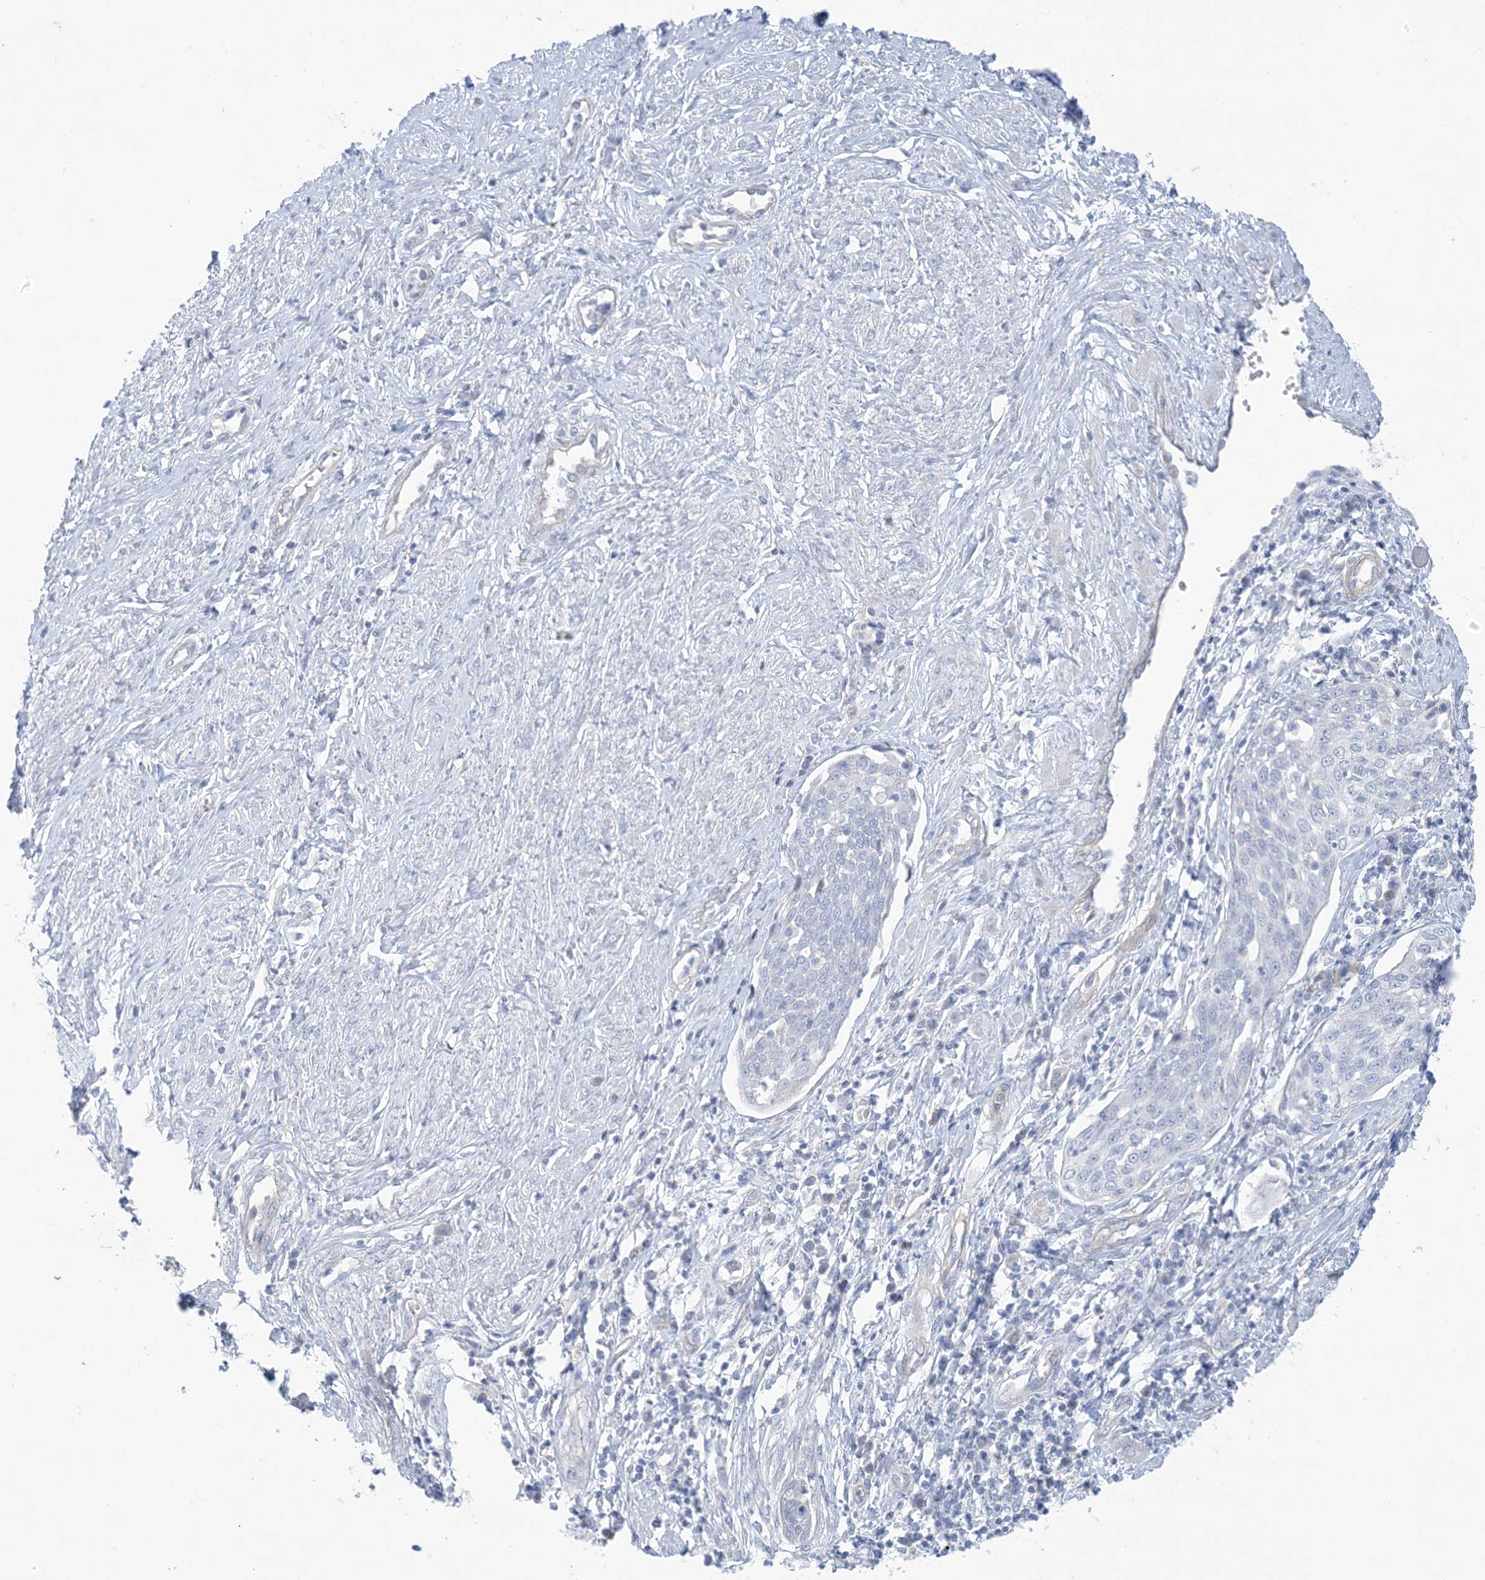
{"staining": {"intensity": "negative", "quantity": "none", "location": "none"}, "tissue": "cervical cancer", "cell_type": "Tumor cells", "image_type": "cancer", "snomed": [{"axis": "morphology", "description": "Squamous cell carcinoma, NOS"}, {"axis": "topography", "description": "Cervix"}], "caption": "Immunohistochemistry (IHC) of cervical cancer (squamous cell carcinoma) displays no expression in tumor cells.", "gene": "ATP11C", "patient": {"sex": "female", "age": 34}}